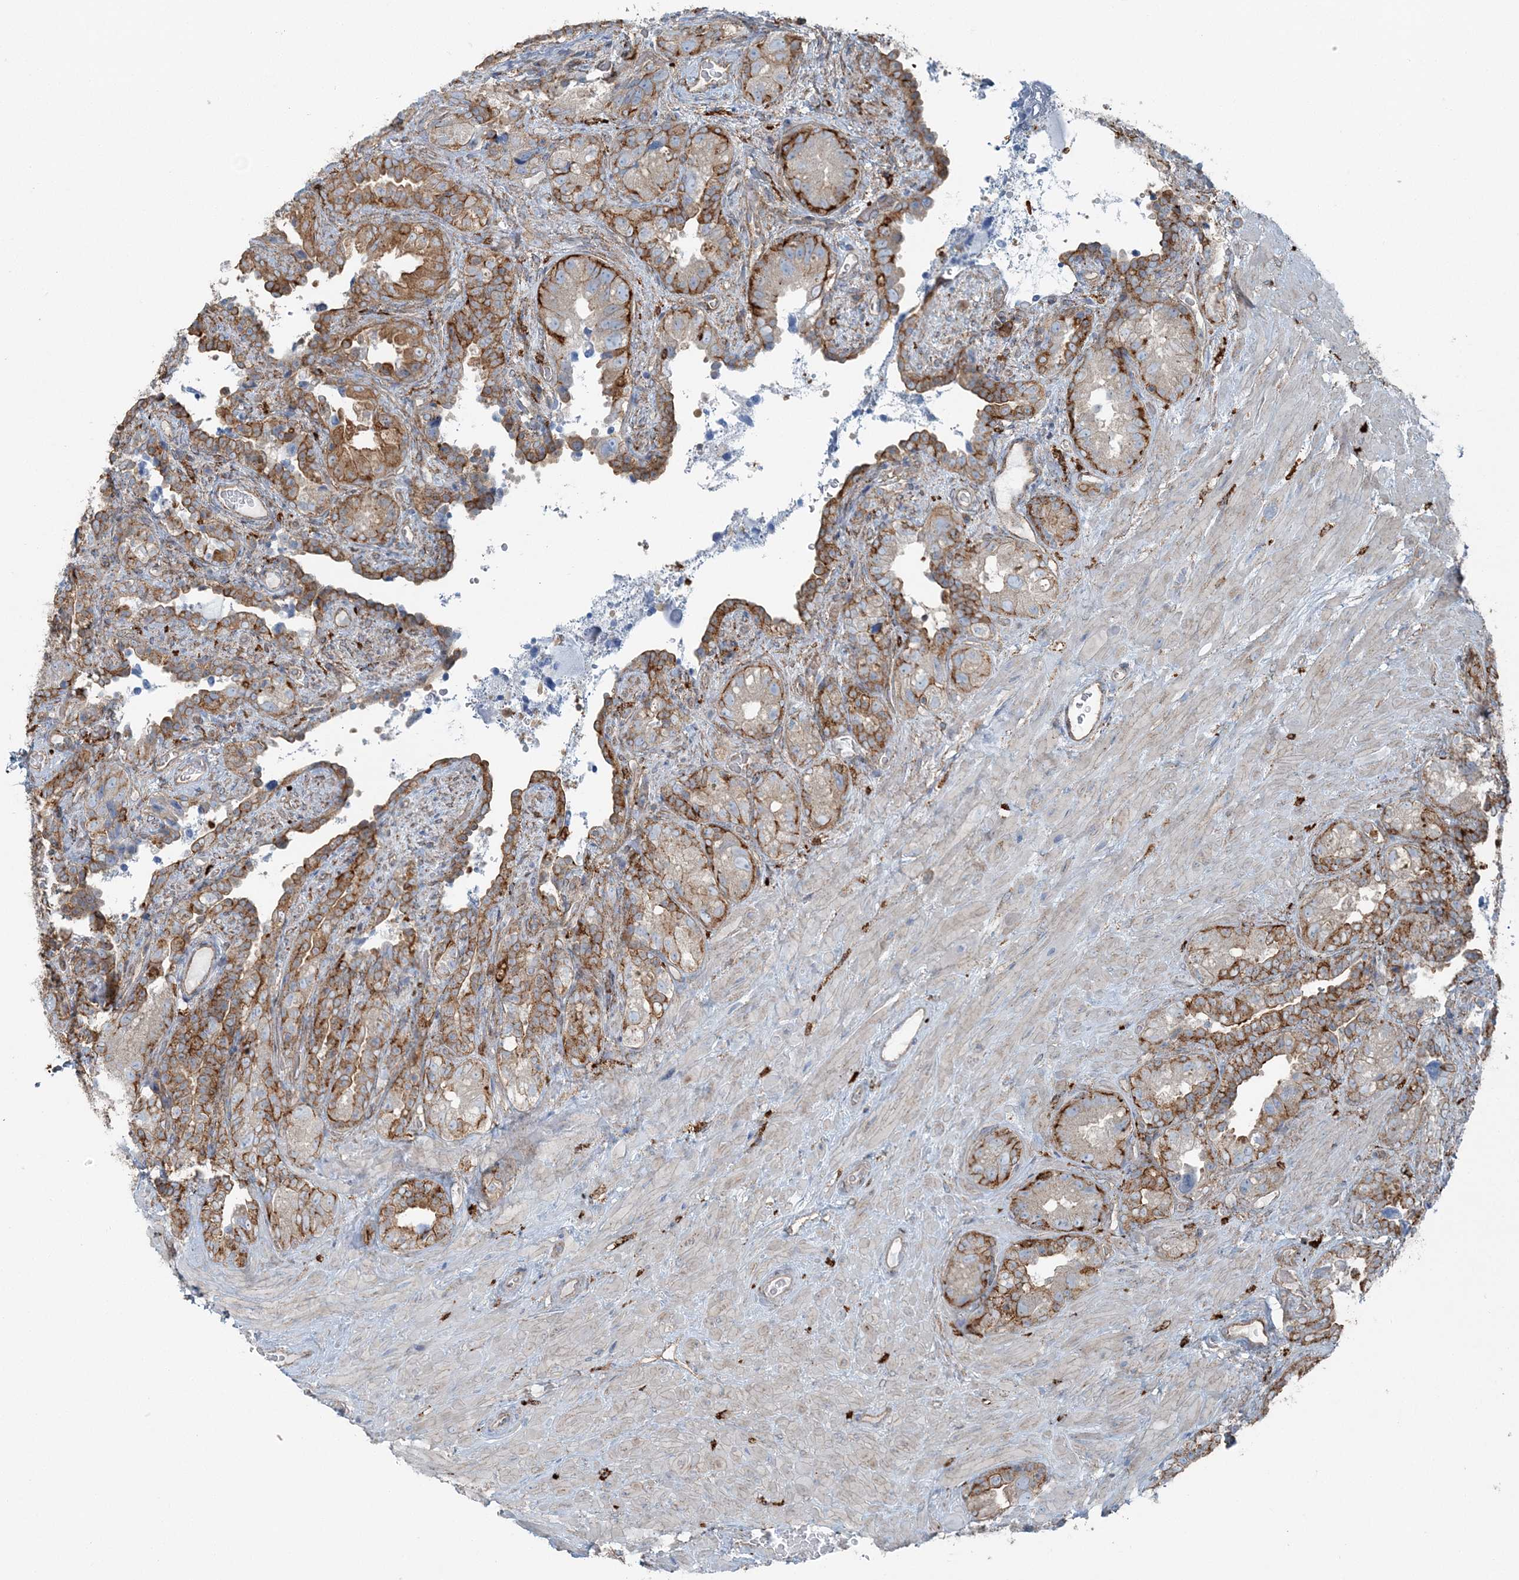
{"staining": {"intensity": "moderate", "quantity": "25%-75%", "location": "cytoplasmic/membranous"}, "tissue": "seminal vesicle", "cell_type": "Glandular cells", "image_type": "normal", "snomed": [{"axis": "morphology", "description": "Normal tissue, NOS"}, {"axis": "topography", "description": "Seminal veicle"}, {"axis": "topography", "description": "Peripheral nerve tissue"}], "caption": "The image shows staining of unremarkable seminal vesicle, revealing moderate cytoplasmic/membranous protein expression (brown color) within glandular cells.", "gene": "SNX2", "patient": {"sex": "male", "age": 67}}